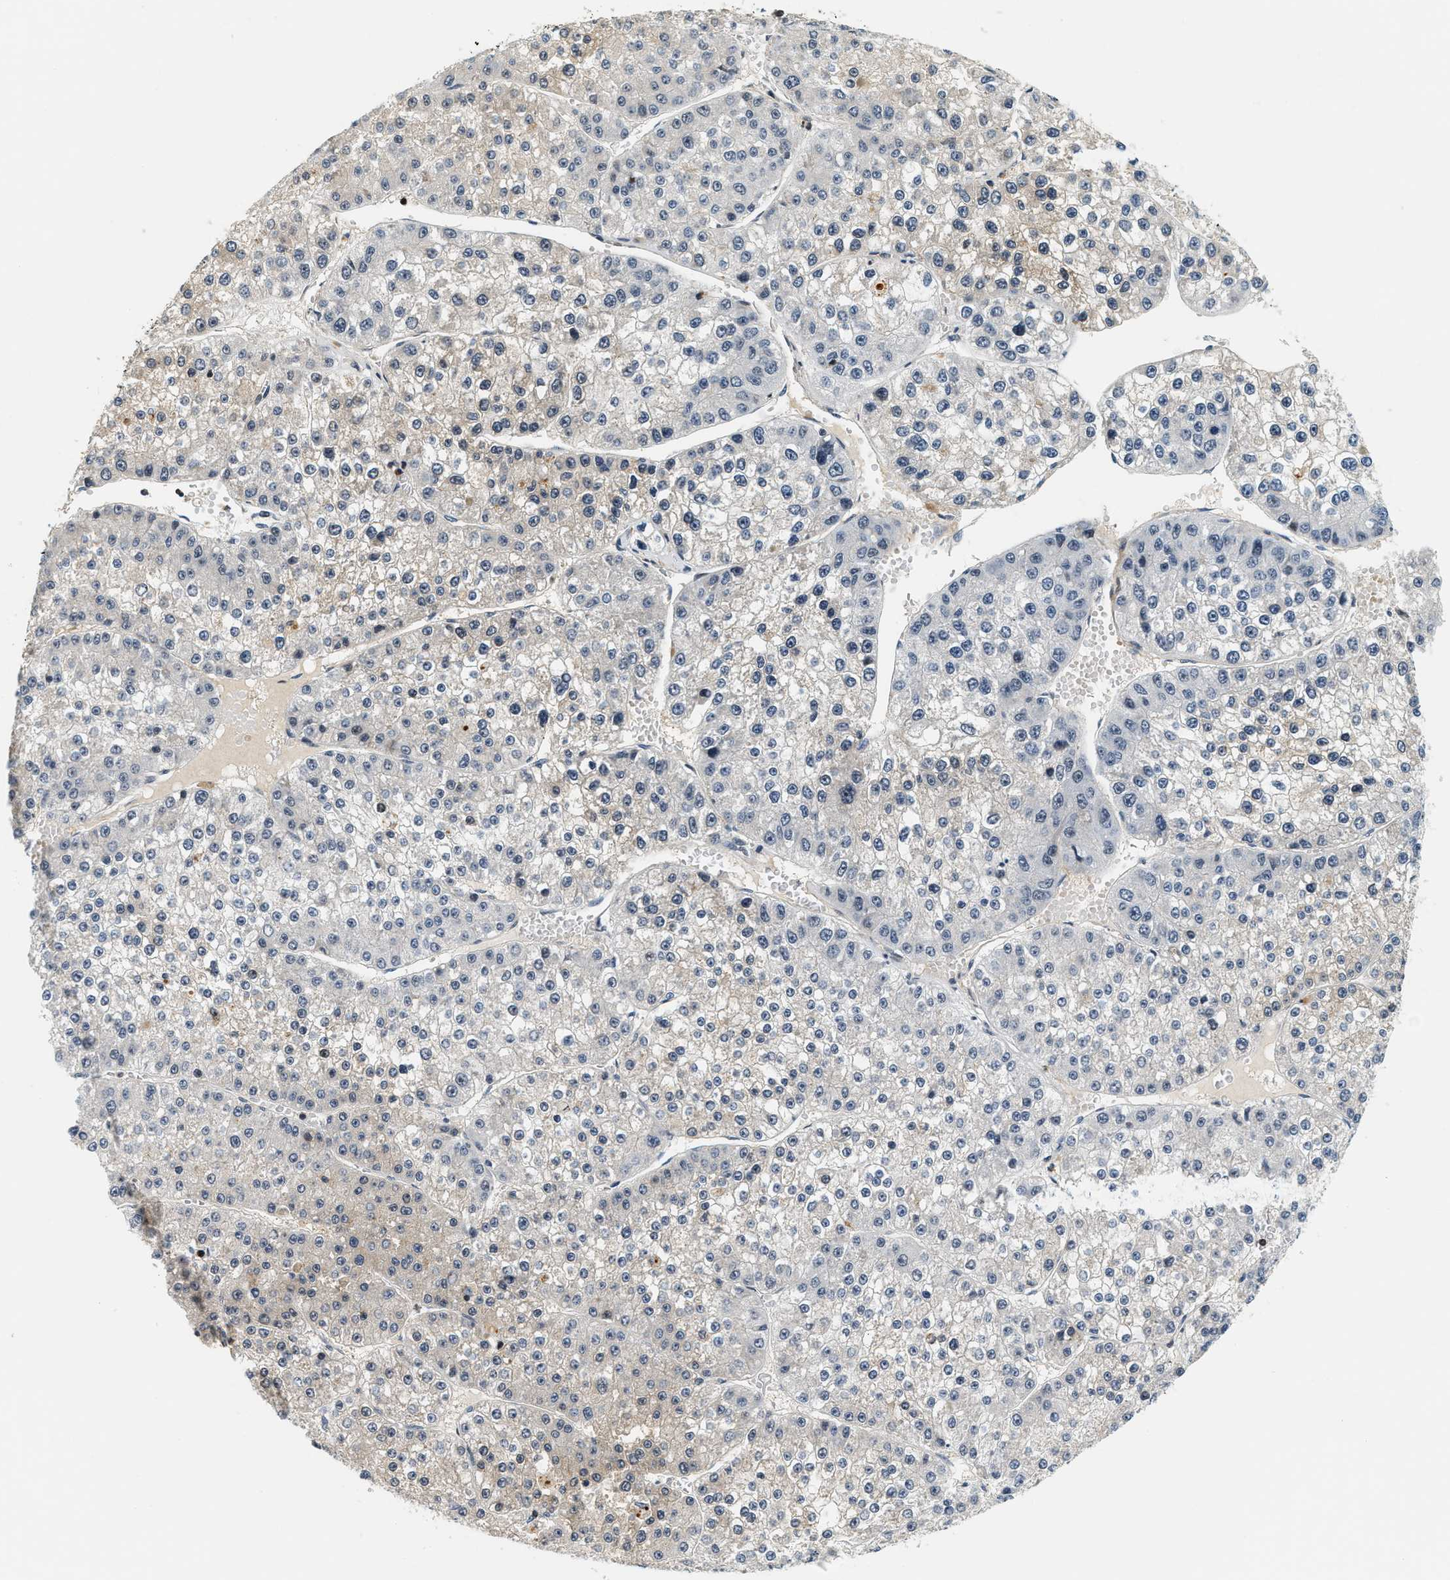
{"staining": {"intensity": "negative", "quantity": "none", "location": "none"}, "tissue": "liver cancer", "cell_type": "Tumor cells", "image_type": "cancer", "snomed": [{"axis": "morphology", "description": "Carcinoma, Hepatocellular, NOS"}, {"axis": "topography", "description": "Liver"}], "caption": "Histopathology image shows no significant protein staining in tumor cells of liver cancer. (DAB (3,3'-diaminobenzidine) immunohistochemistry (IHC) with hematoxylin counter stain).", "gene": "SAMD9", "patient": {"sex": "female", "age": 73}}